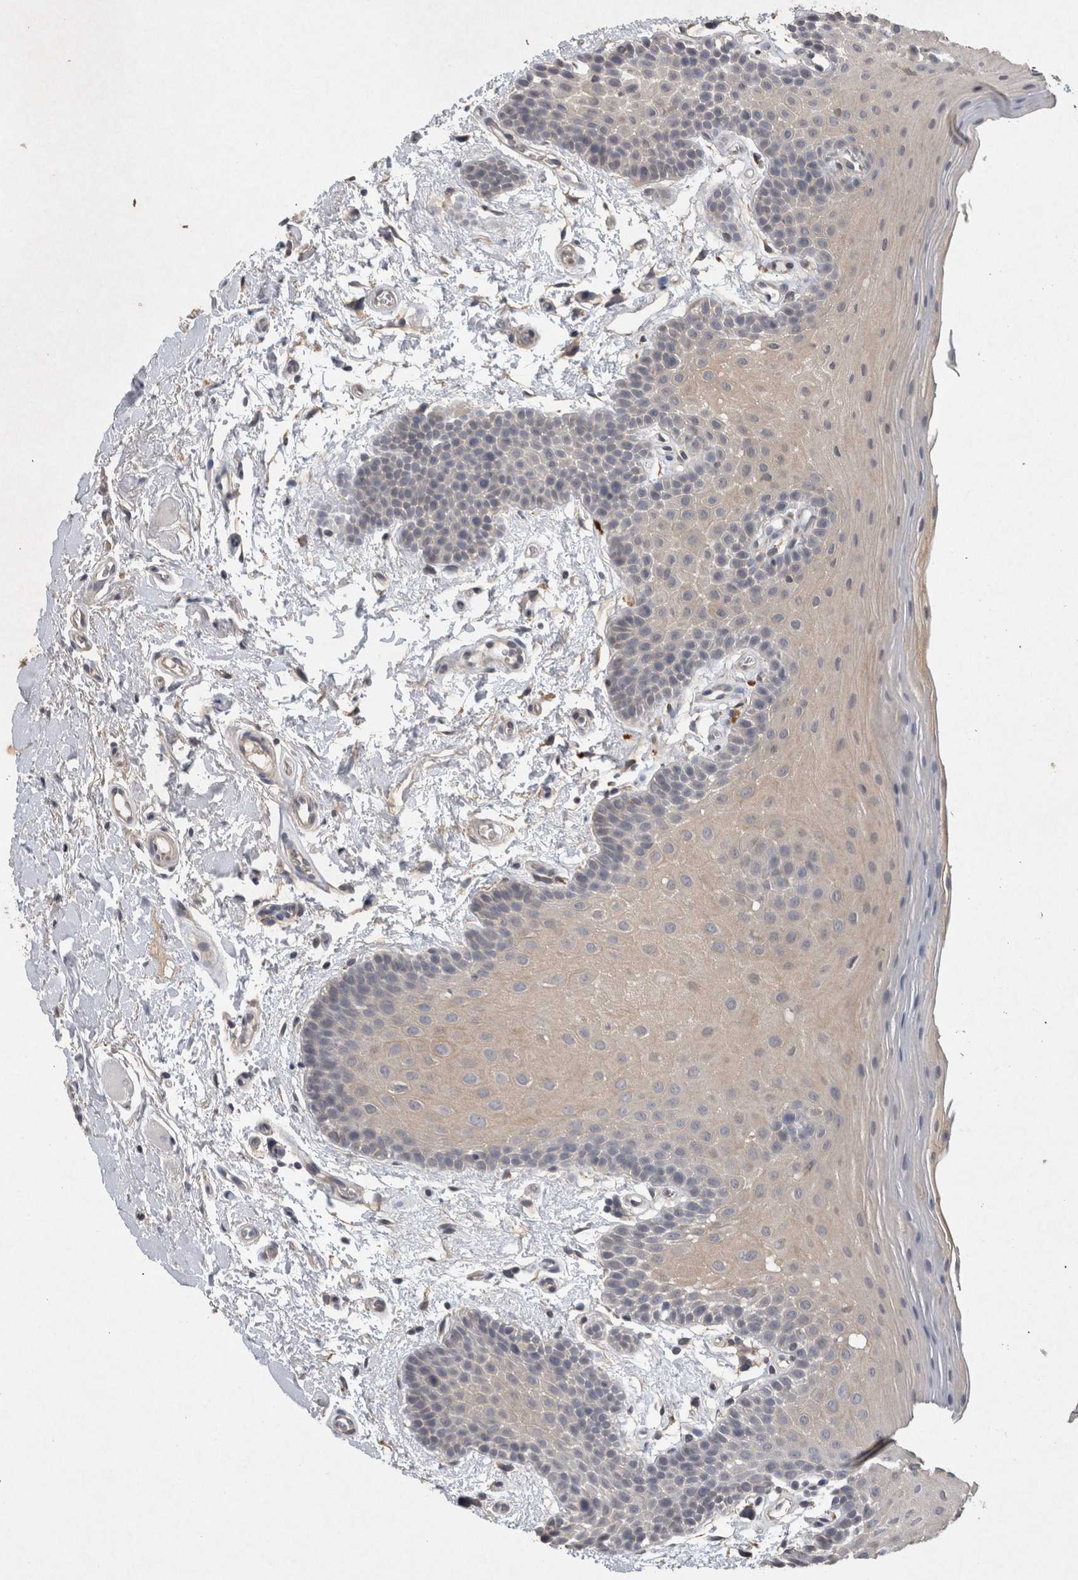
{"staining": {"intensity": "weak", "quantity": "<25%", "location": "cytoplasmic/membranous"}, "tissue": "oral mucosa", "cell_type": "Squamous epithelial cells", "image_type": "normal", "snomed": [{"axis": "morphology", "description": "Normal tissue, NOS"}, {"axis": "topography", "description": "Oral tissue"}], "caption": "This micrograph is of unremarkable oral mucosa stained with immunohistochemistry to label a protein in brown with the nuclei are counter-stained blue. There is no expression in squamous epithelial cells.", "gene": "HEXD", "patient": {"sex": "male", "age": 62}}